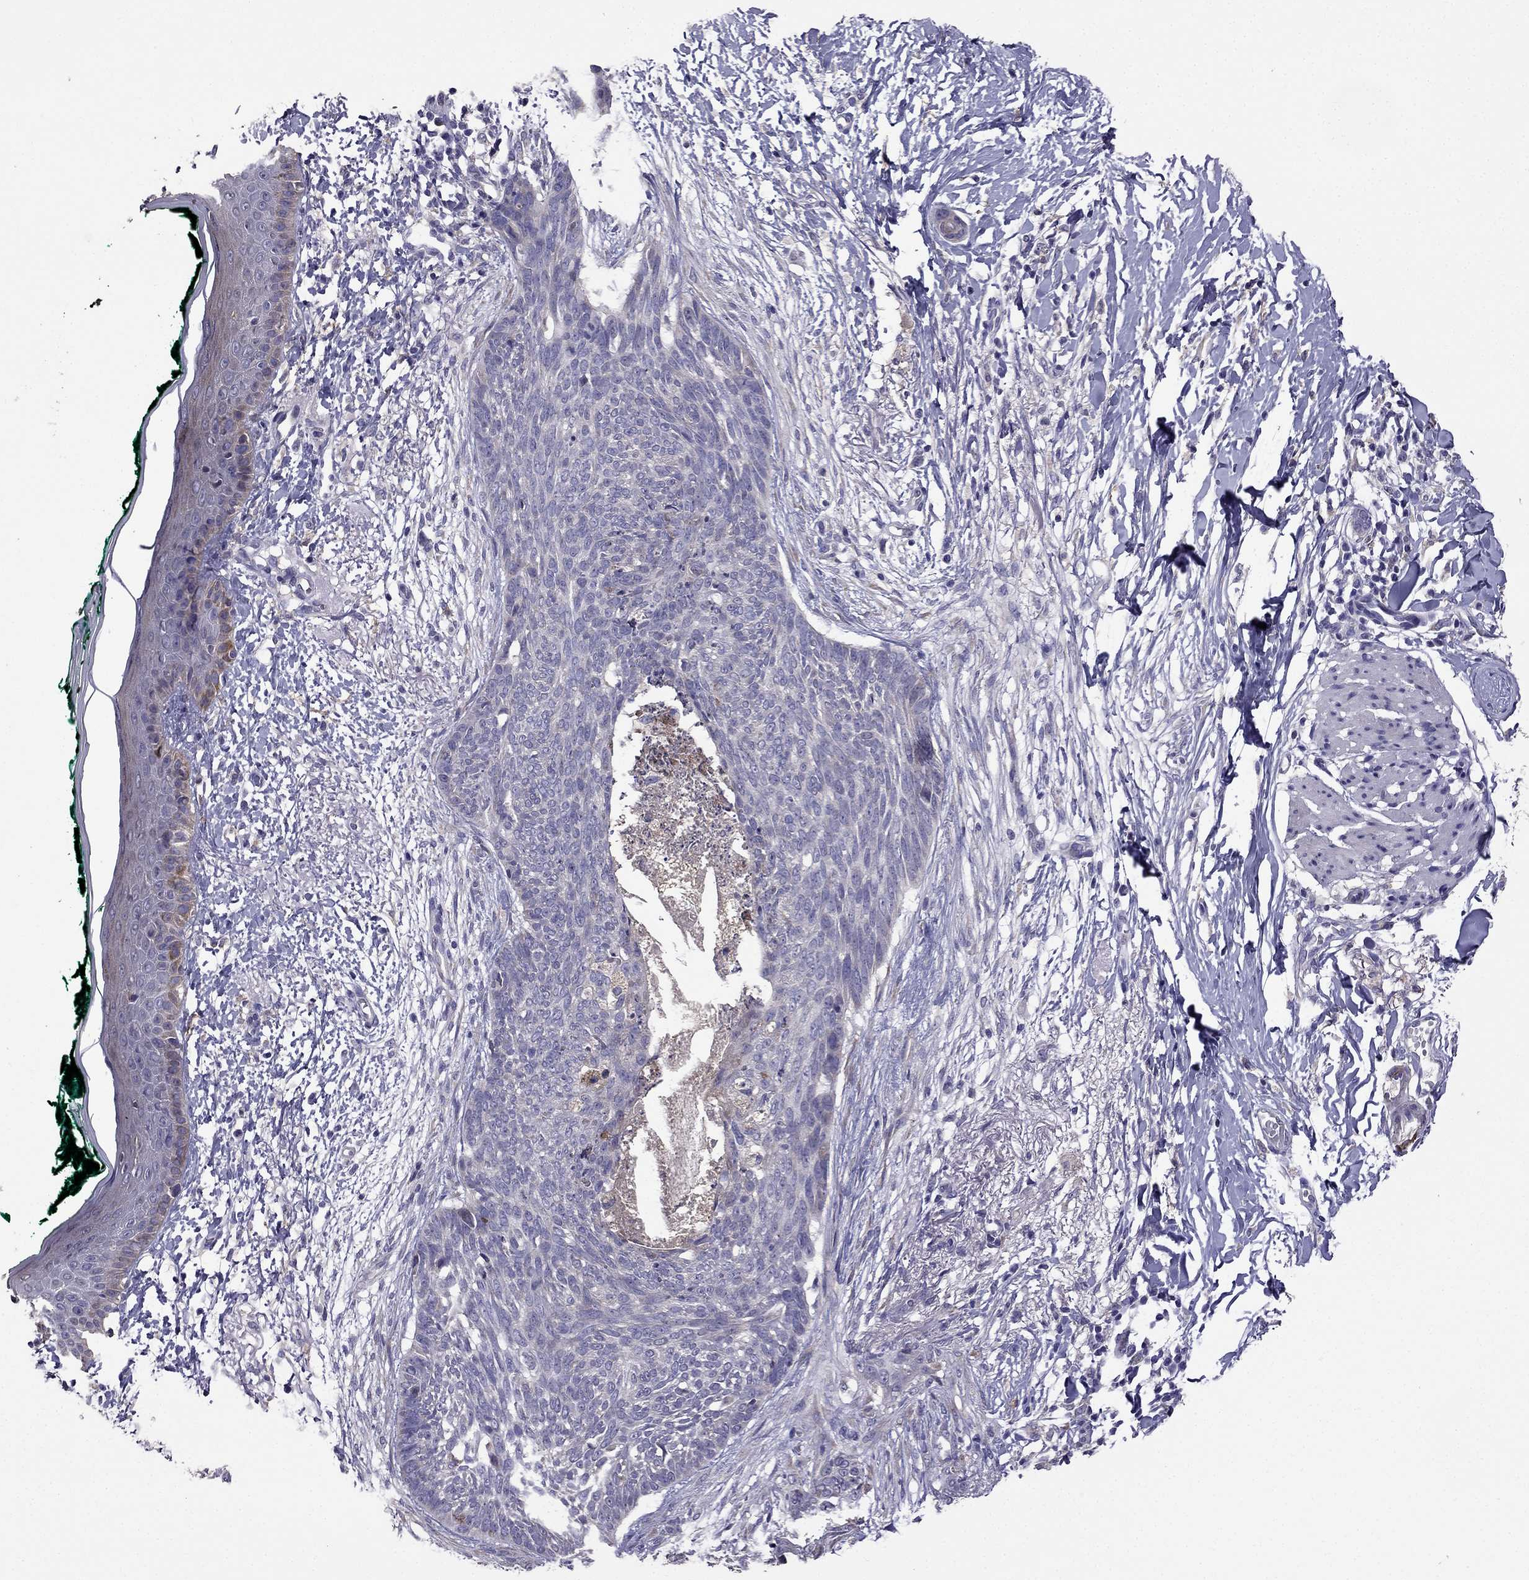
{"staining": {"intensity": "negative", "quantity": "none", "location": "none"}, "tissue": "skin cancer", "cell_type": "Tumor cells", "image_type": "cancer", "snomed": [{"axis": "morphology", "description": "Normal tissue, NOS"}, {"axis": "morphology", "description": "Basal cell carcinoma"}, {"axis": "topography", "description": "Skin"}], "caption": "This histopathology image is of skin cancer (basal cell carcinoma) stained with immunohistochemistry to label a protein in brown with the nuclei are counter-stained blue. There is no staining in tumor cells.", "gene": "CDH9", "patient": {"sex": "male", "age": 84}}